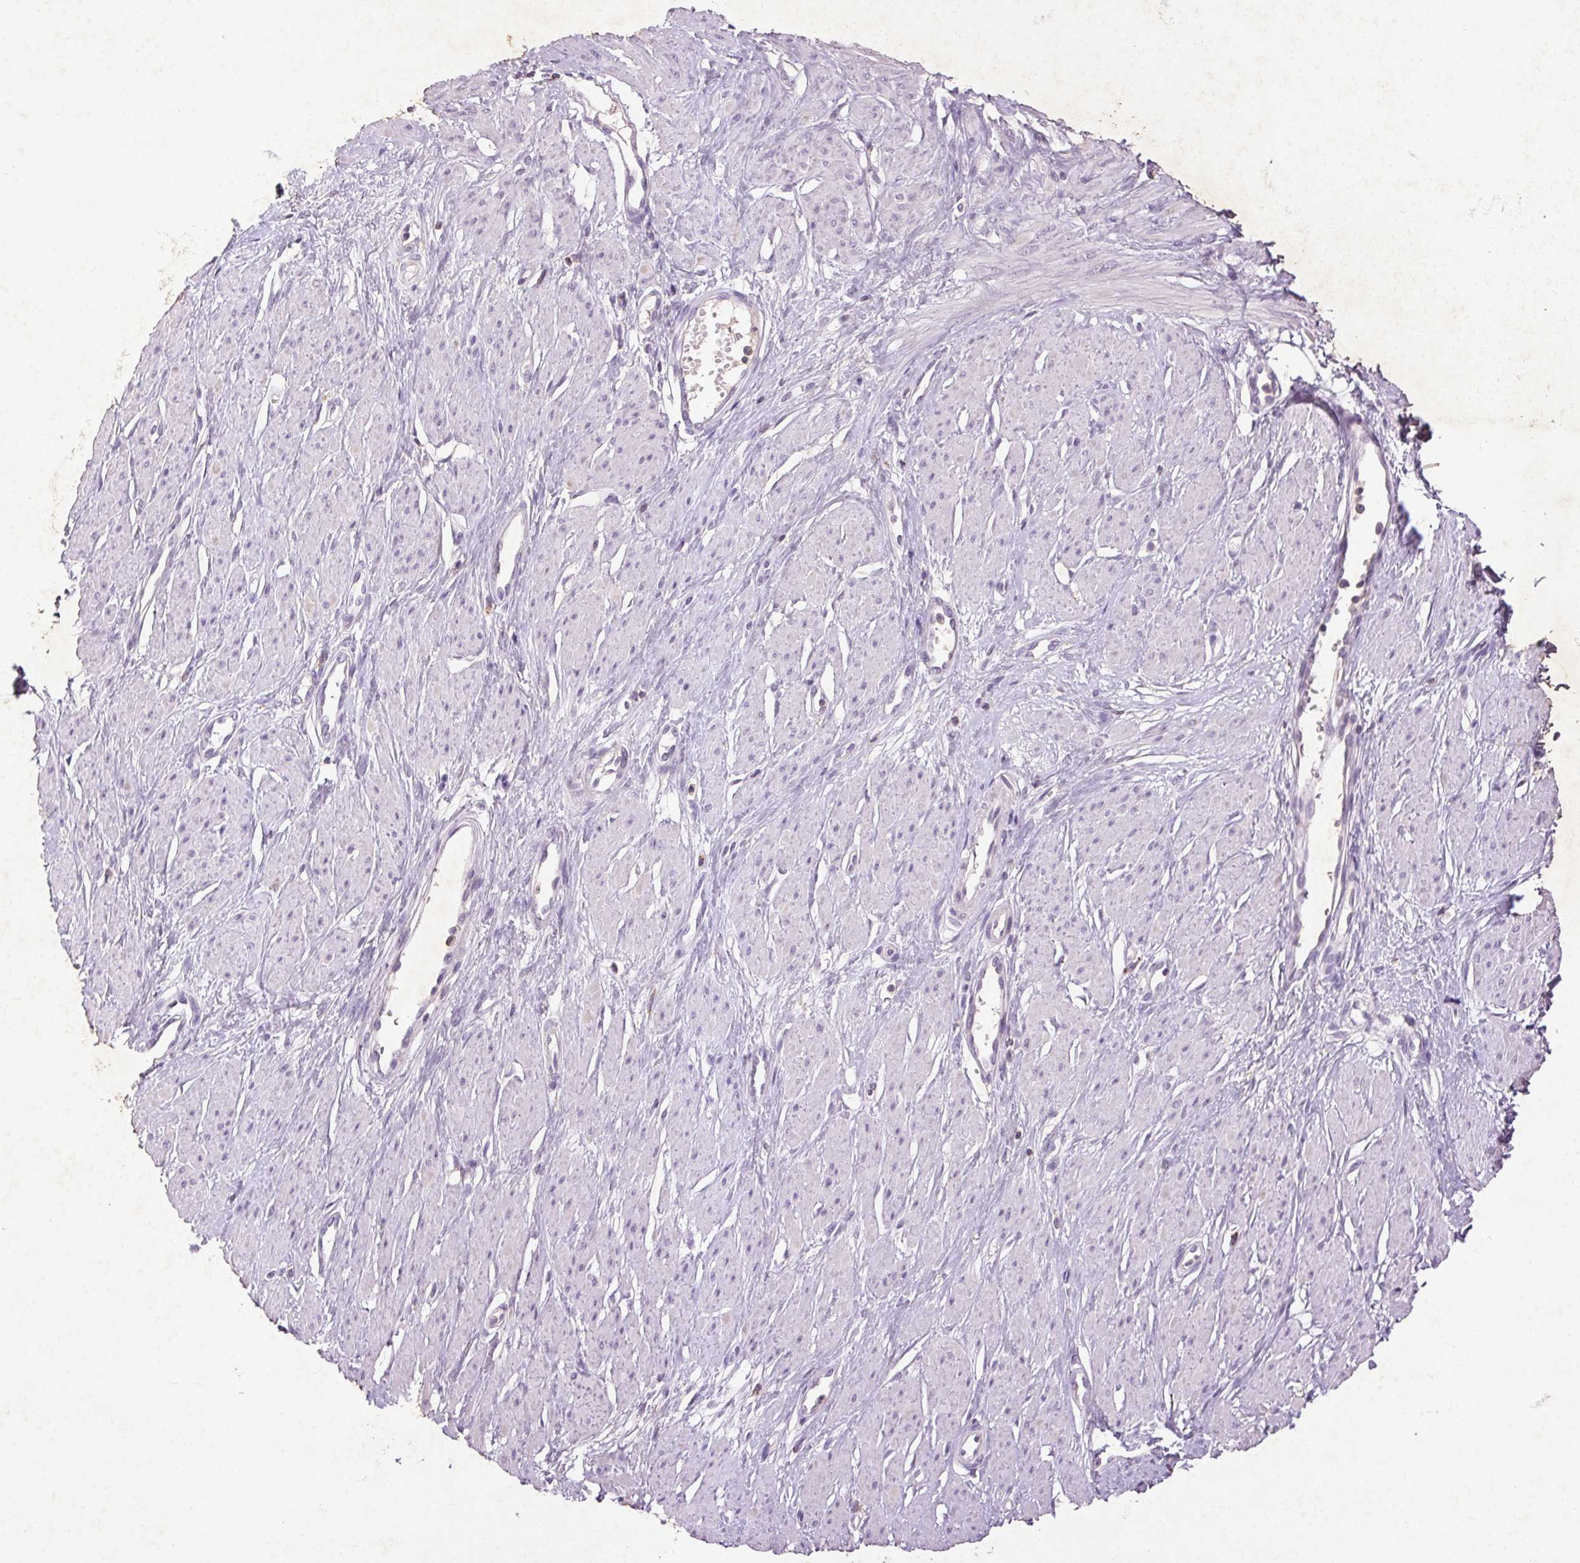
{"staining": {"intensity": "negative", "quantity": "none", "location": "none"}, "tissue": "smooth muscle", "cell_type": "Smooth muscle cells", "image_type": "normal", "snomed": [{"axis": "morphology", "description": "Normal tissue, NOS"}, {"axis": "topography", "description": "Smooth muscle"}, {"axis": "topography", "description": "Uterus"}], "caption": "Smooth muscle cells show no significant protein expression in benign smooth muscle. (DAB (3,3'-diaminobenzidine) IHC with hematoxylin counter stain).", "gene": "FNDC7", "patient": {"sex": "female", "age": 39}}